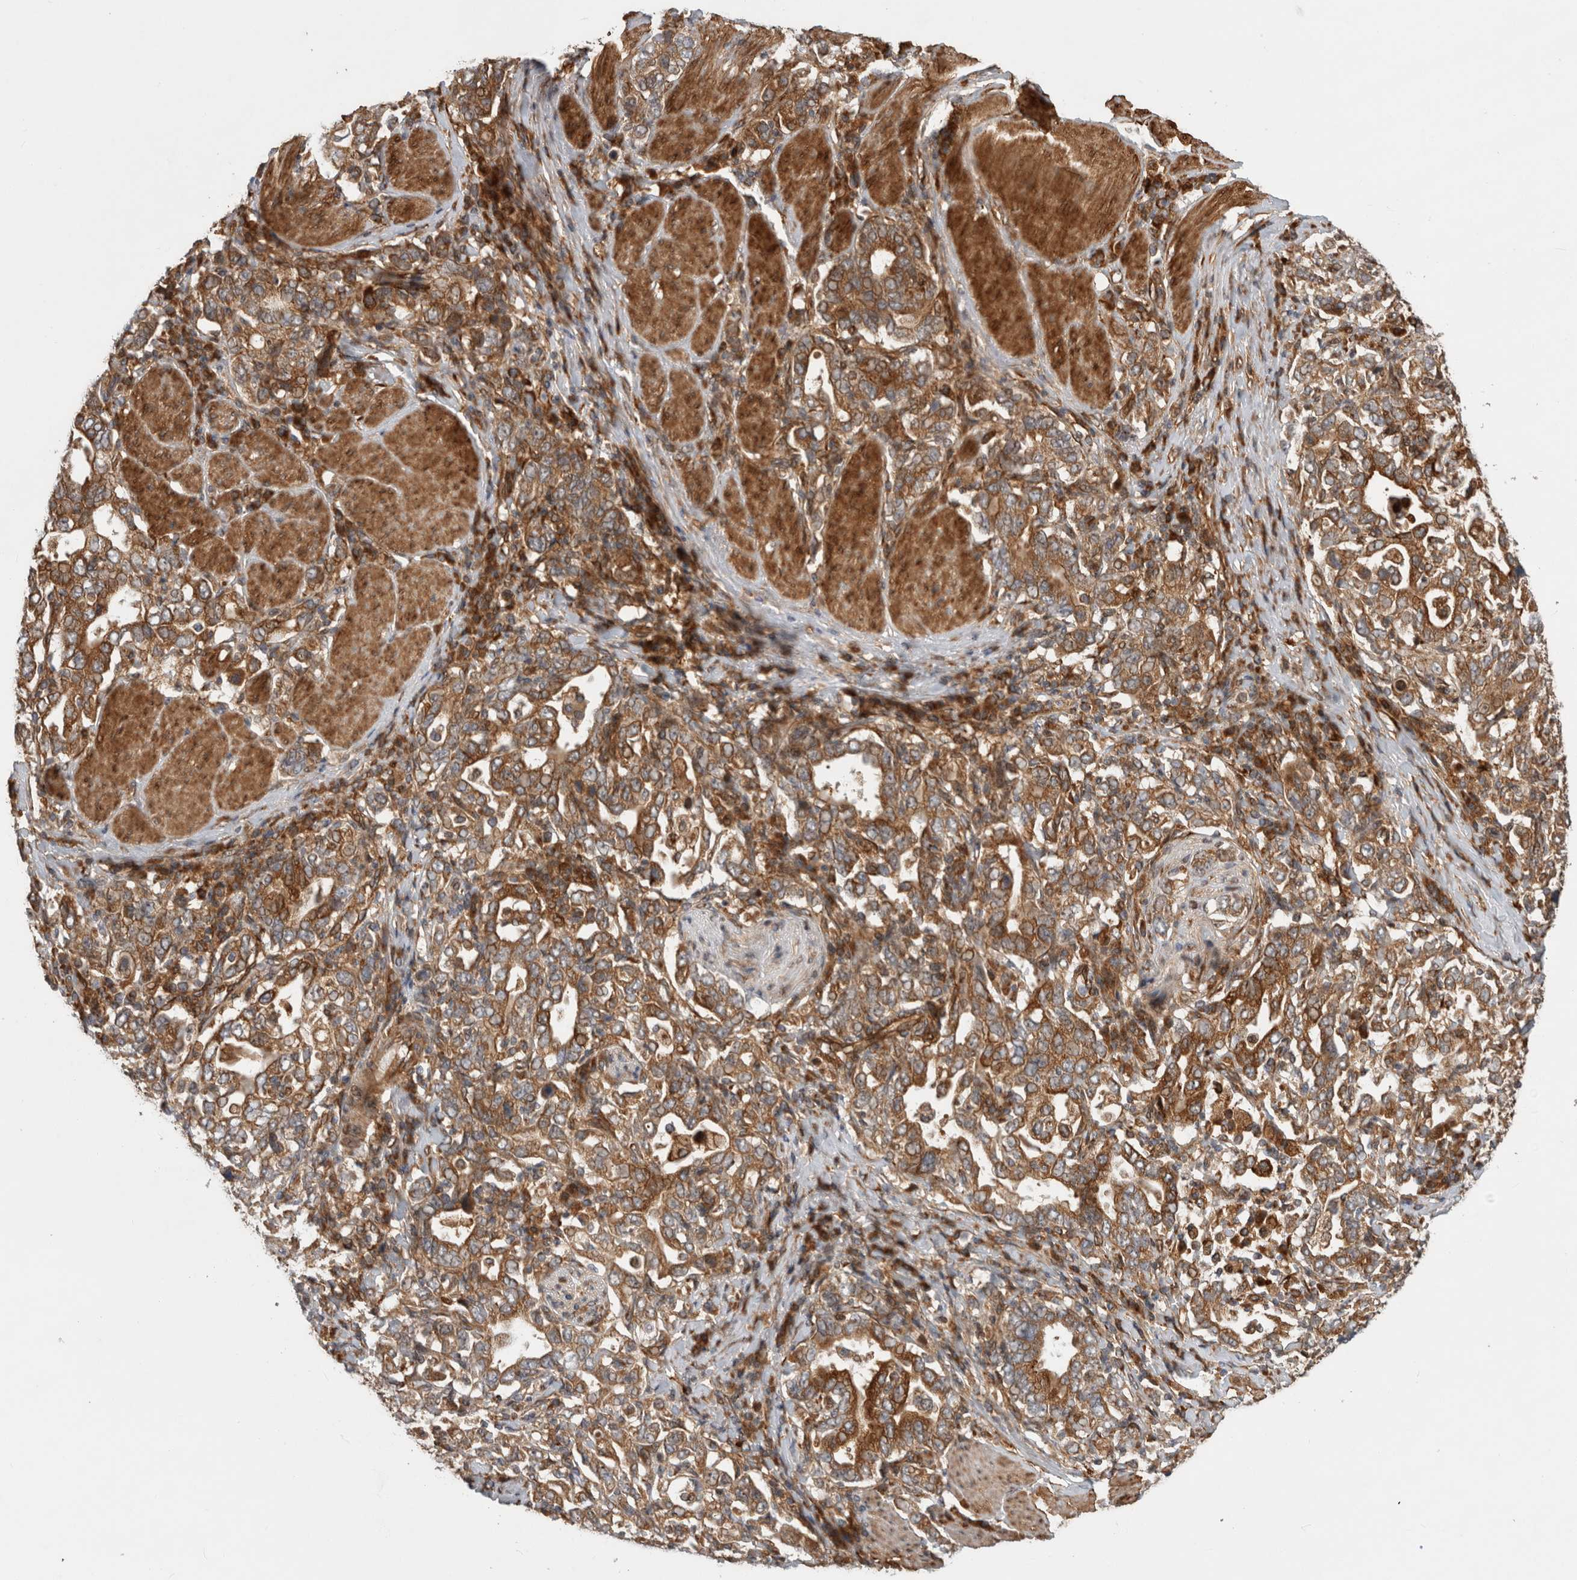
{"staining": {"intensity": "moderate", "quantity": ">75%", "location": "cytoplasmic/membranous"}, "tissue": "stomach cancer", "cell_type": "Tumor cells", "image_type": "cancer", "snomed": [{"axis": "morphology", "description": "Adenocarcinoma, NOS"}, {"axis": "topography", "description": "Stomach, upper"}], "caption": "High-power microscopy captured an immunohistochemistry (IHC) photomicrograph of stomach adenocarcinoma, revealing moderate cytoplasmic/membranous expression in about >75% of tumor cells.", "gene": "TUBD1", "patient": {"sex": "male", "age": 62}}